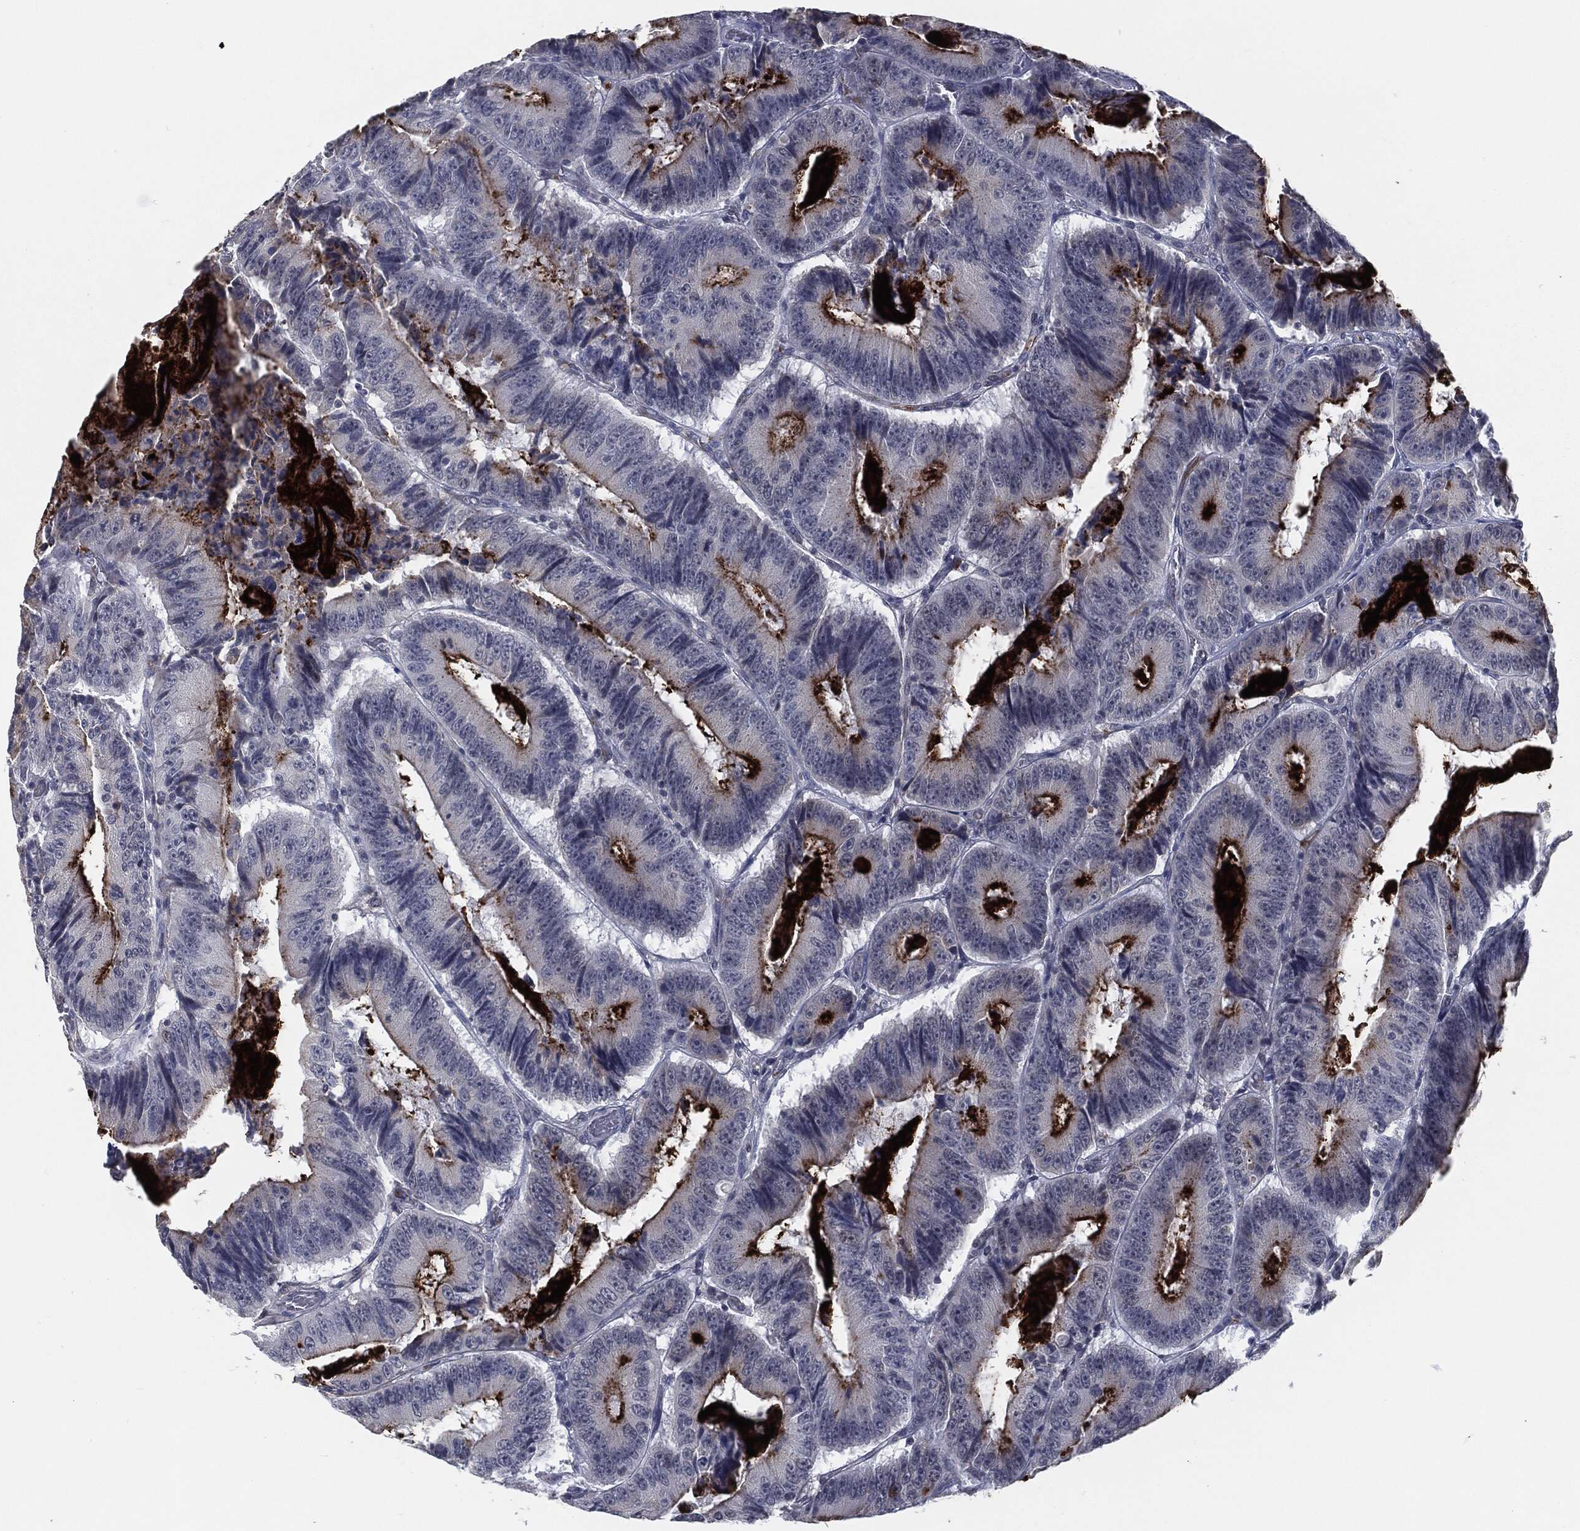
{"staining": {"intensity": "strong", "quantity": "<25%", "location": "cytoplasmic/membranous"}, "tissue": "colorectal cancer", "cell_type": "Tumor cells", "image_type": "cancer", "snomed": [{"axis": "morphology", "description": "Adenocarcinoma, NOS"}, {"axis": "topography", "description": "Colon"}], "caption": "The photomicrograph shows a brown stain indicating the presence of a protein in the cytoplasmic/membranous of tumor cells in colorectal adenocarcinoma. The staining was performed using DAB to visualize the protein expression in brown, while the nuclei were stained in blue with hematoxylin (Magnification: 20x).", "gene": "PROM1", "patient": {"sex": "female", "age": 86}}